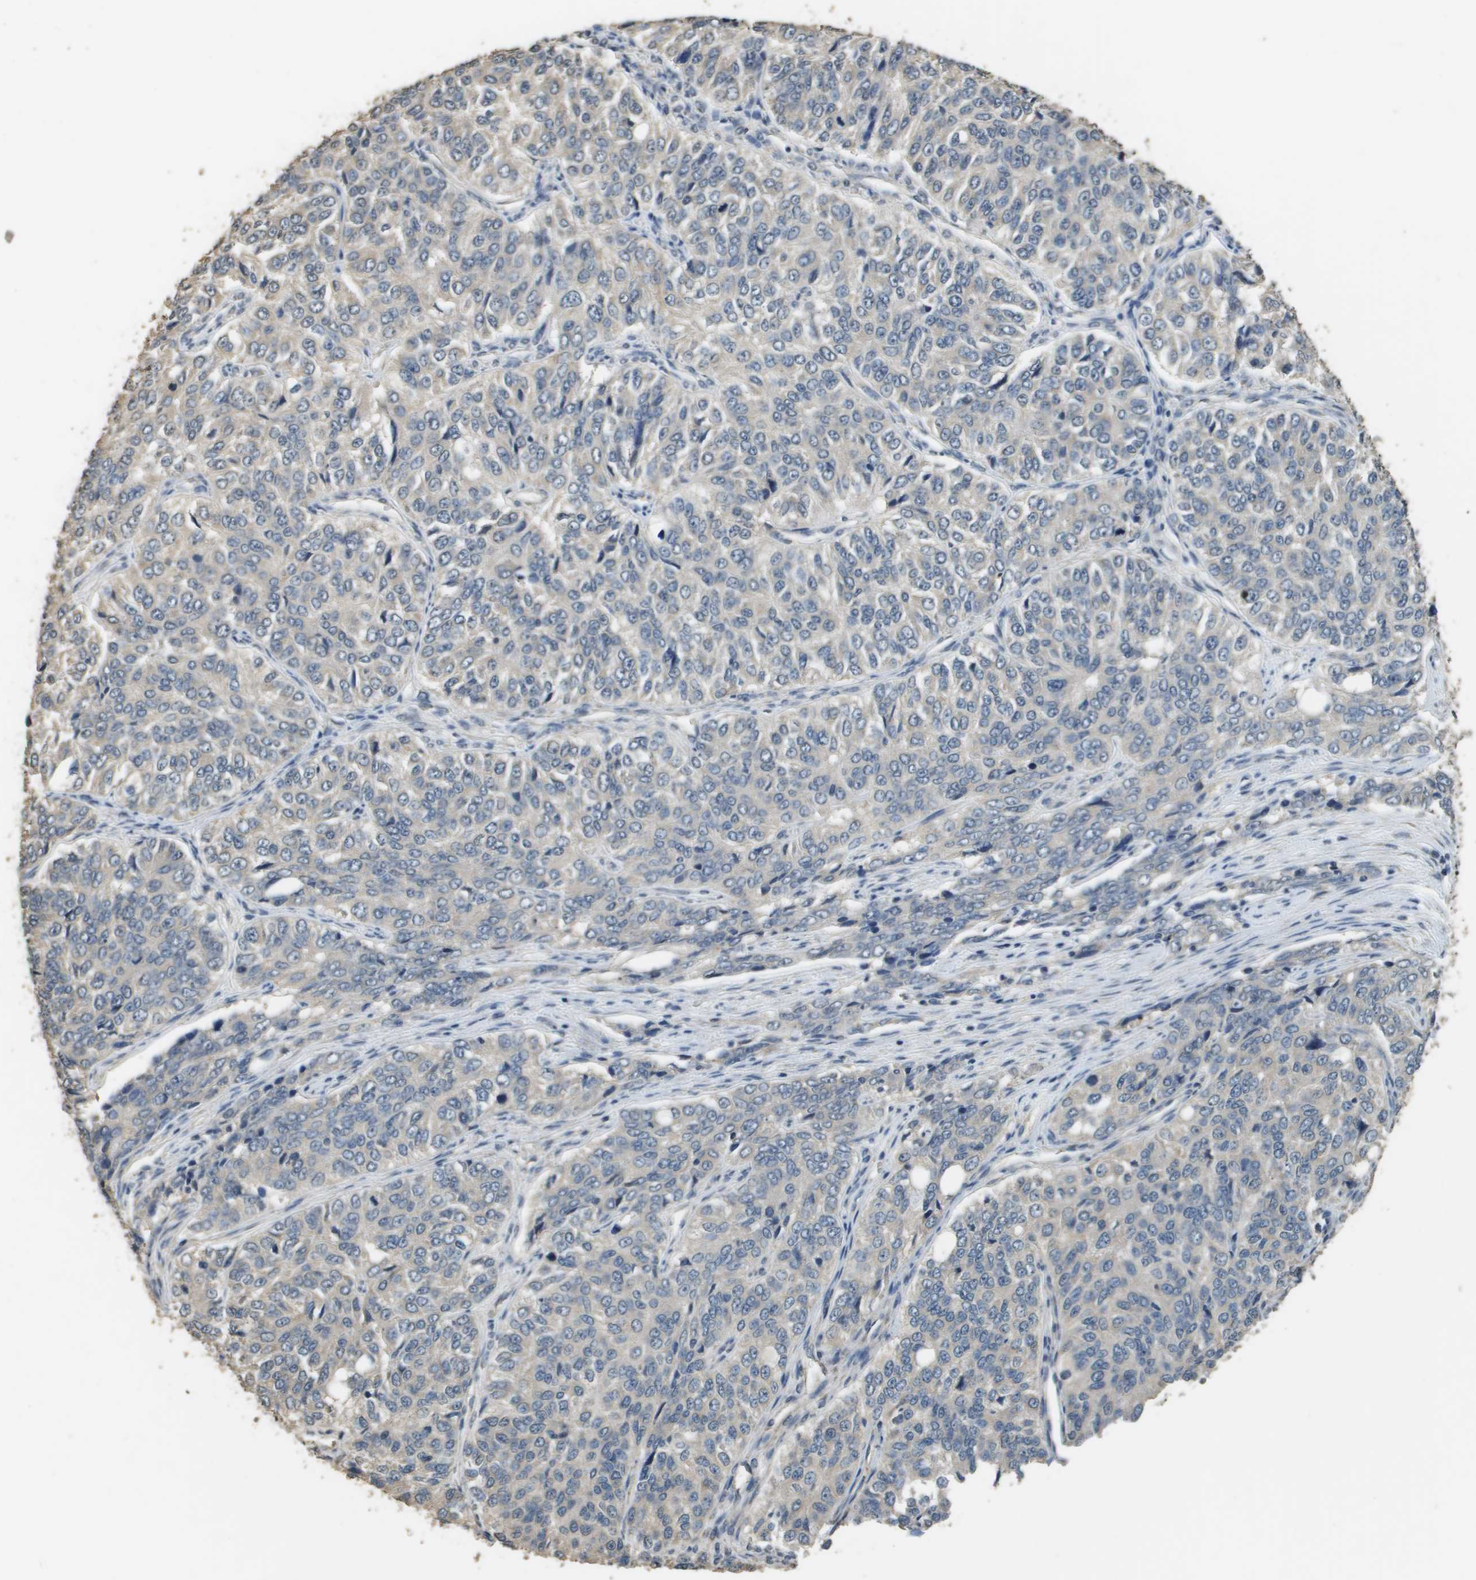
{"staining": {"intensity": "weak", "quantity": "<25%", "location": "cytoplasmic/membranous"}, "tissue": "ovarian cancer", "cell_type": "Tumor cells", "image_type": "cancer", "snomed": [{"axis": "morphology", "description": "Carcinoma, endometroid"}, {"axis": "topography", "description": "Ovary"}], "caption": "The immunohistochemistry micrograph has no significant positivity in tumor cells of endometroid carcinoma (ovarian) tissue.", "gene": "RAB6B", "patient": {"sex": "female", "age": 51}}